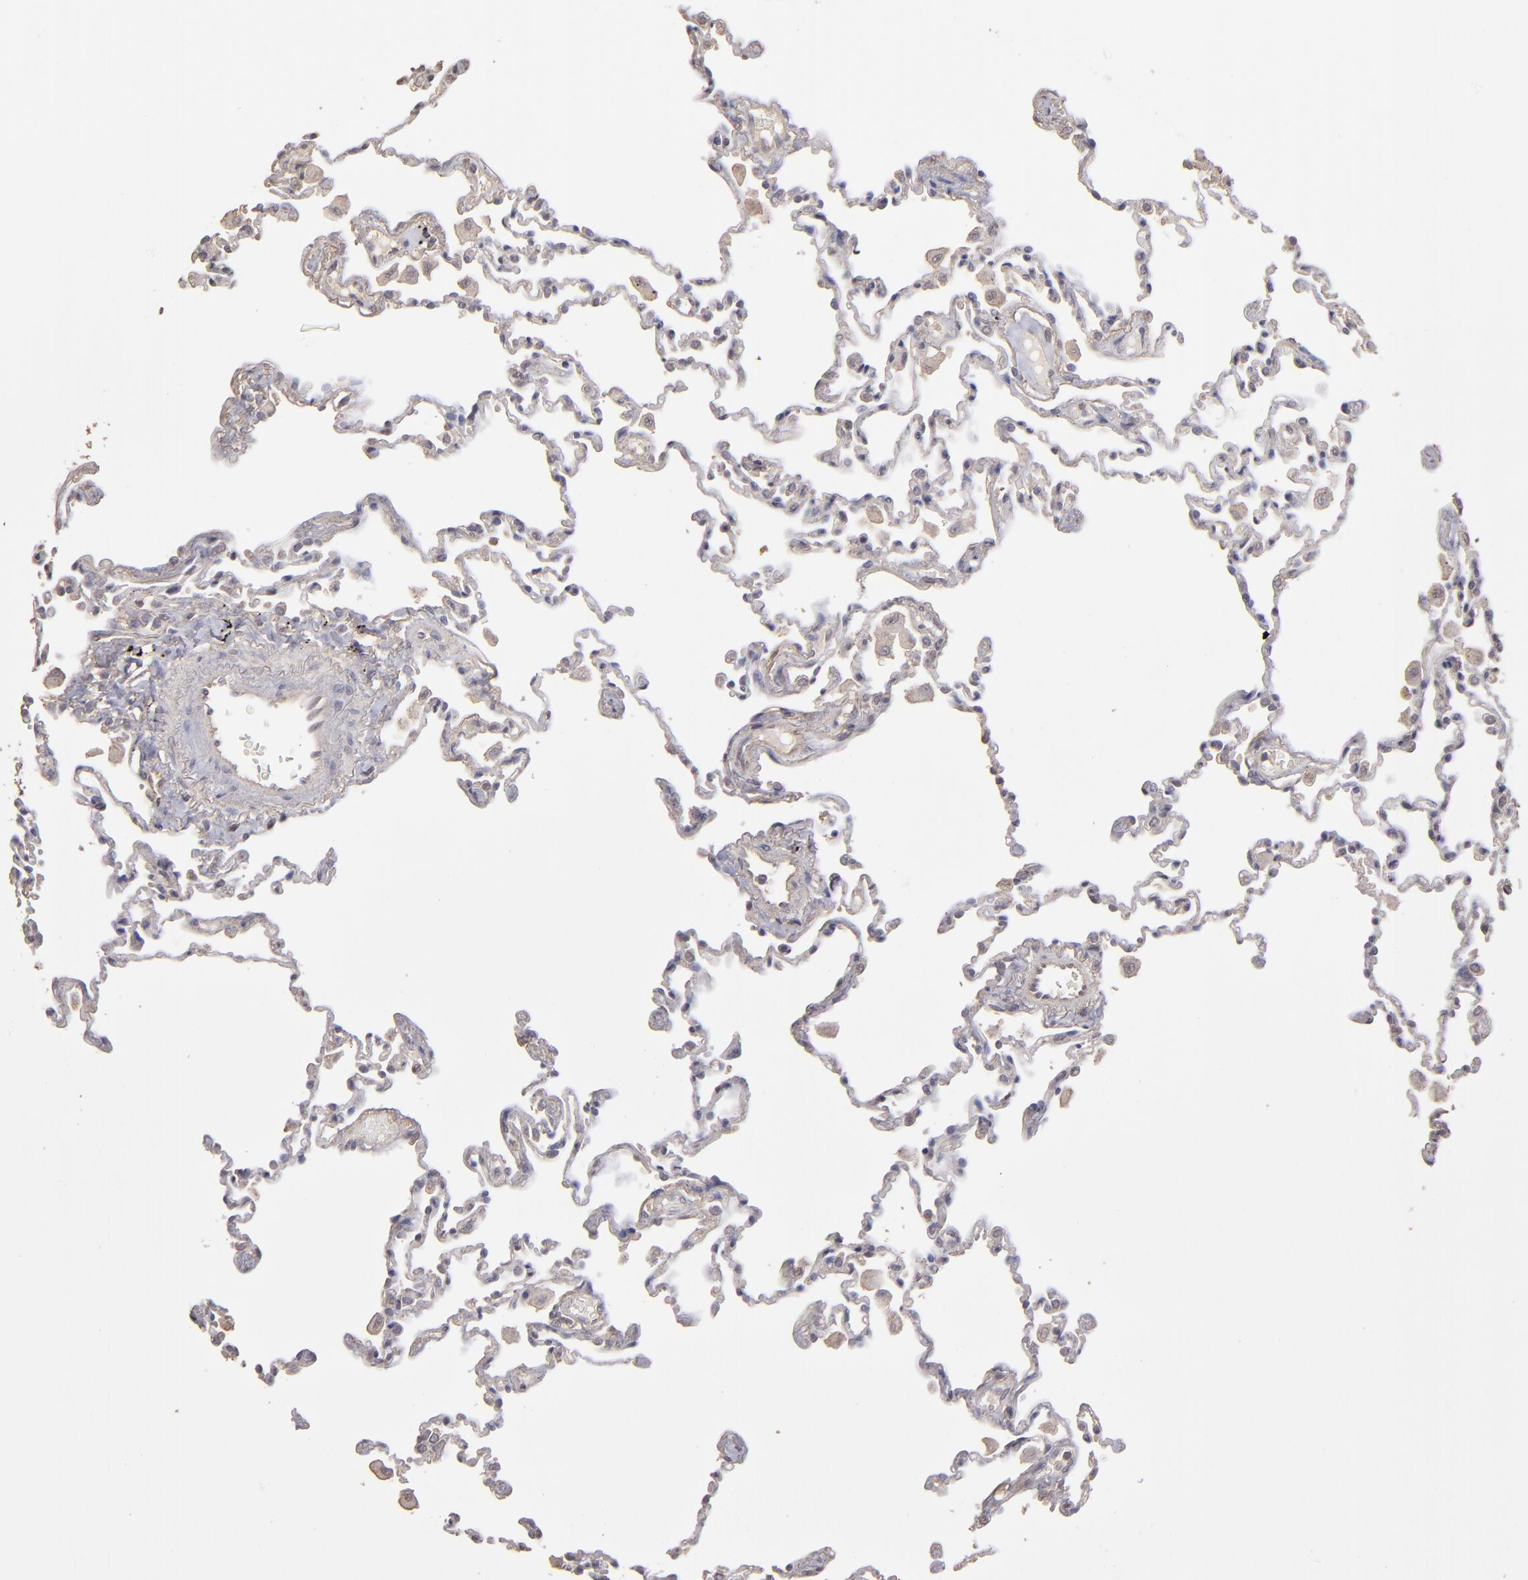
{"staining": {"intensity": "negative", "quantity": "none", "location": "none"}, "tissue": "lung", "cell_type": "Alveolar cells", "image_type": "normal", "snomed": [{"axis": "morphology", "description": "Normal tissue, NOS"}, {"axis": "topography", "description": "Lung"}], "caption": "IHC histopathology image of unremarkable human lung stained for a protein (brown), which exhibits no positivity in alveolar cells. The staining is performed using DAB (3,3'-diaminobenzidine) brown chromogen with nuclei counter-stained in using hematoxylin.", "gene": "FAT1", "patient": {"sex": "male", "age": 59}}